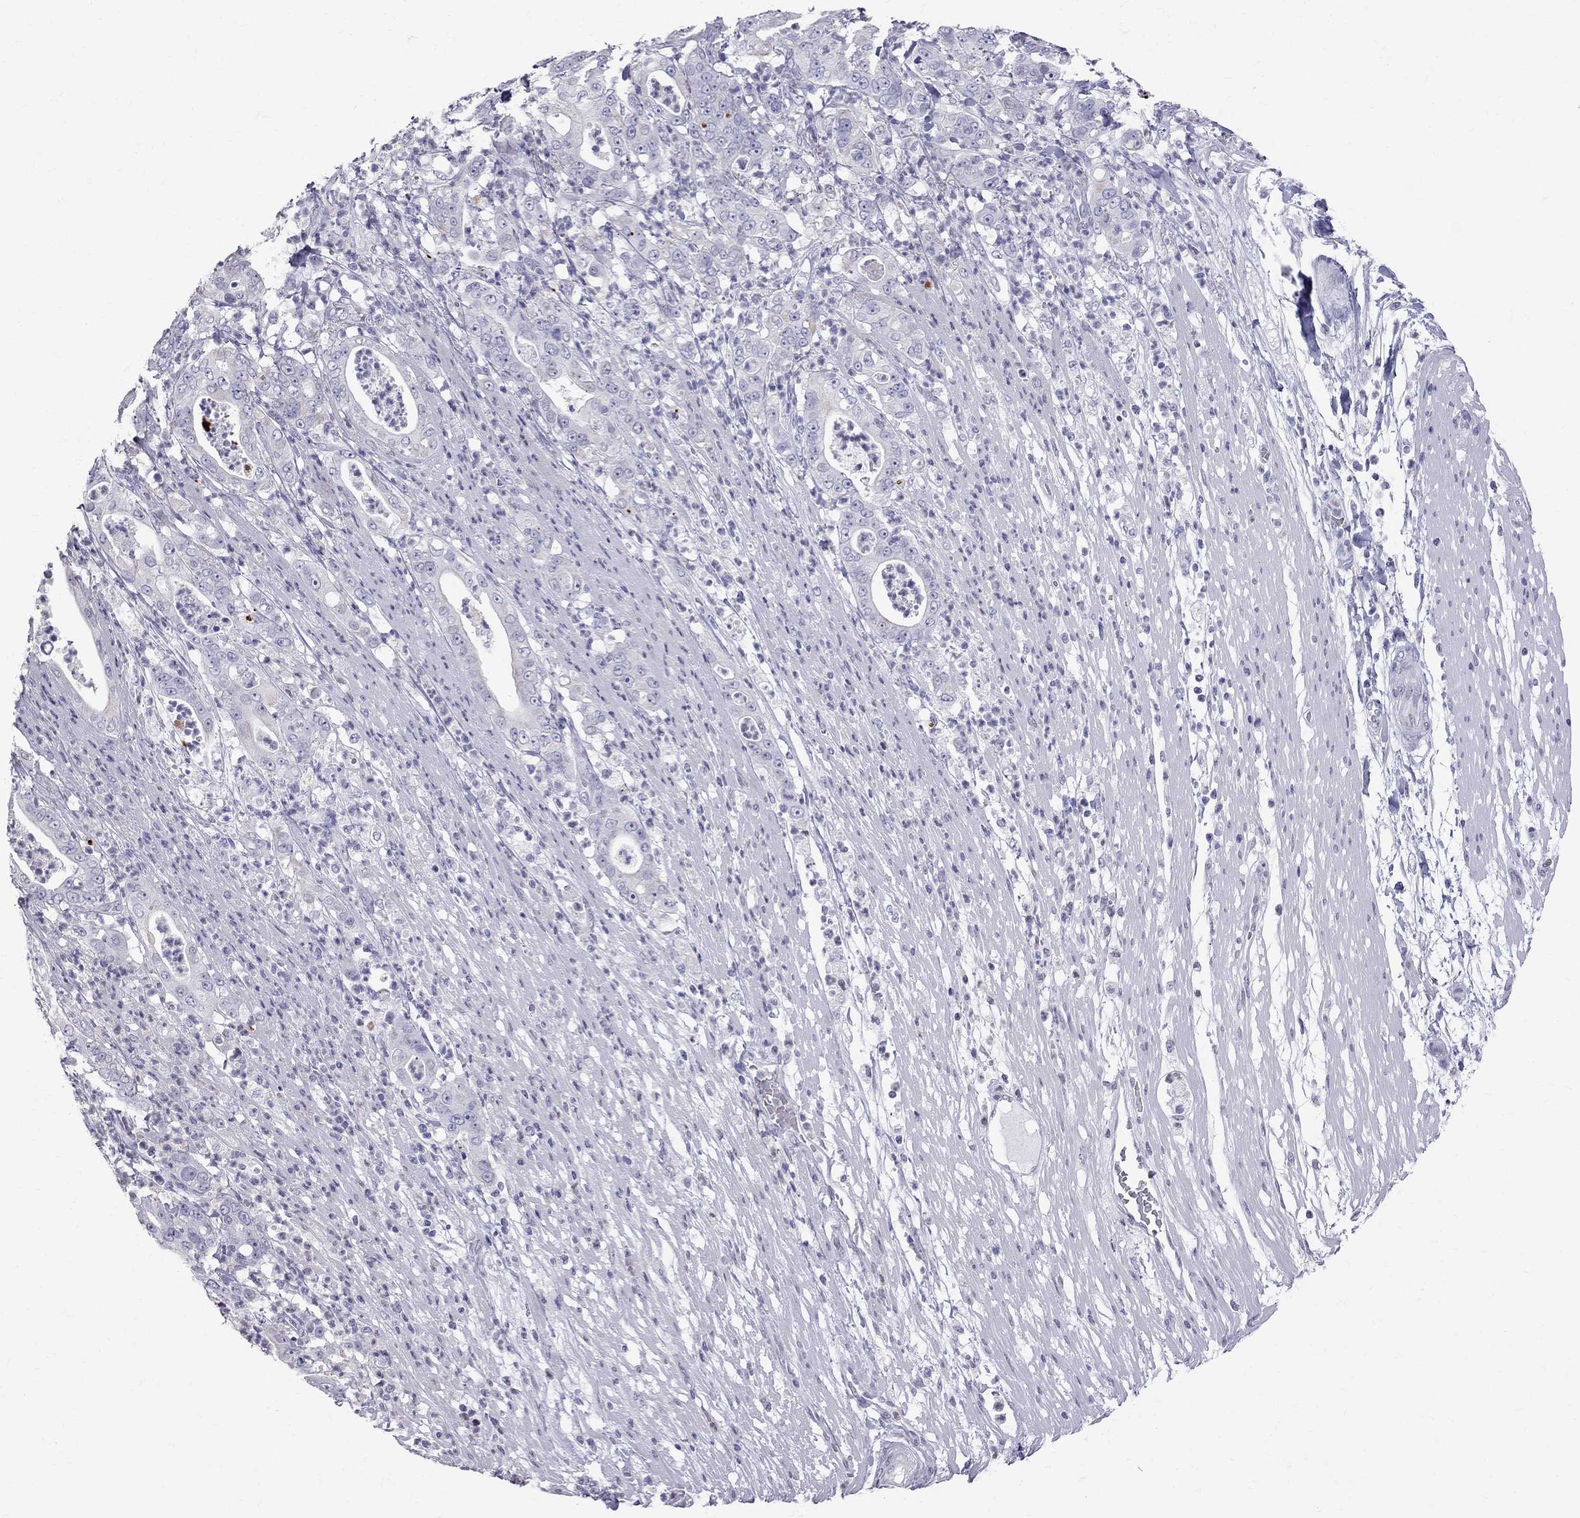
{"staining": {"intensity": "negative", "quantity": "none", "location": "none"}, "tissue": "pancreatic cancer", "cell_type": "Tumor cells", "image_type": "cancer", "snomed": [{"axis": "morphology", "description": "Adenocarcinoma, NOS"}, {"axis": "topography", "description": "Pancreas"}], "caption": "This is an immunohistochemistry photomicrograph of human pancreatic cancer. There is no staining in tumor cells.", "gene": "MUC15", "patient": {"sex": "male", "age": 71}}